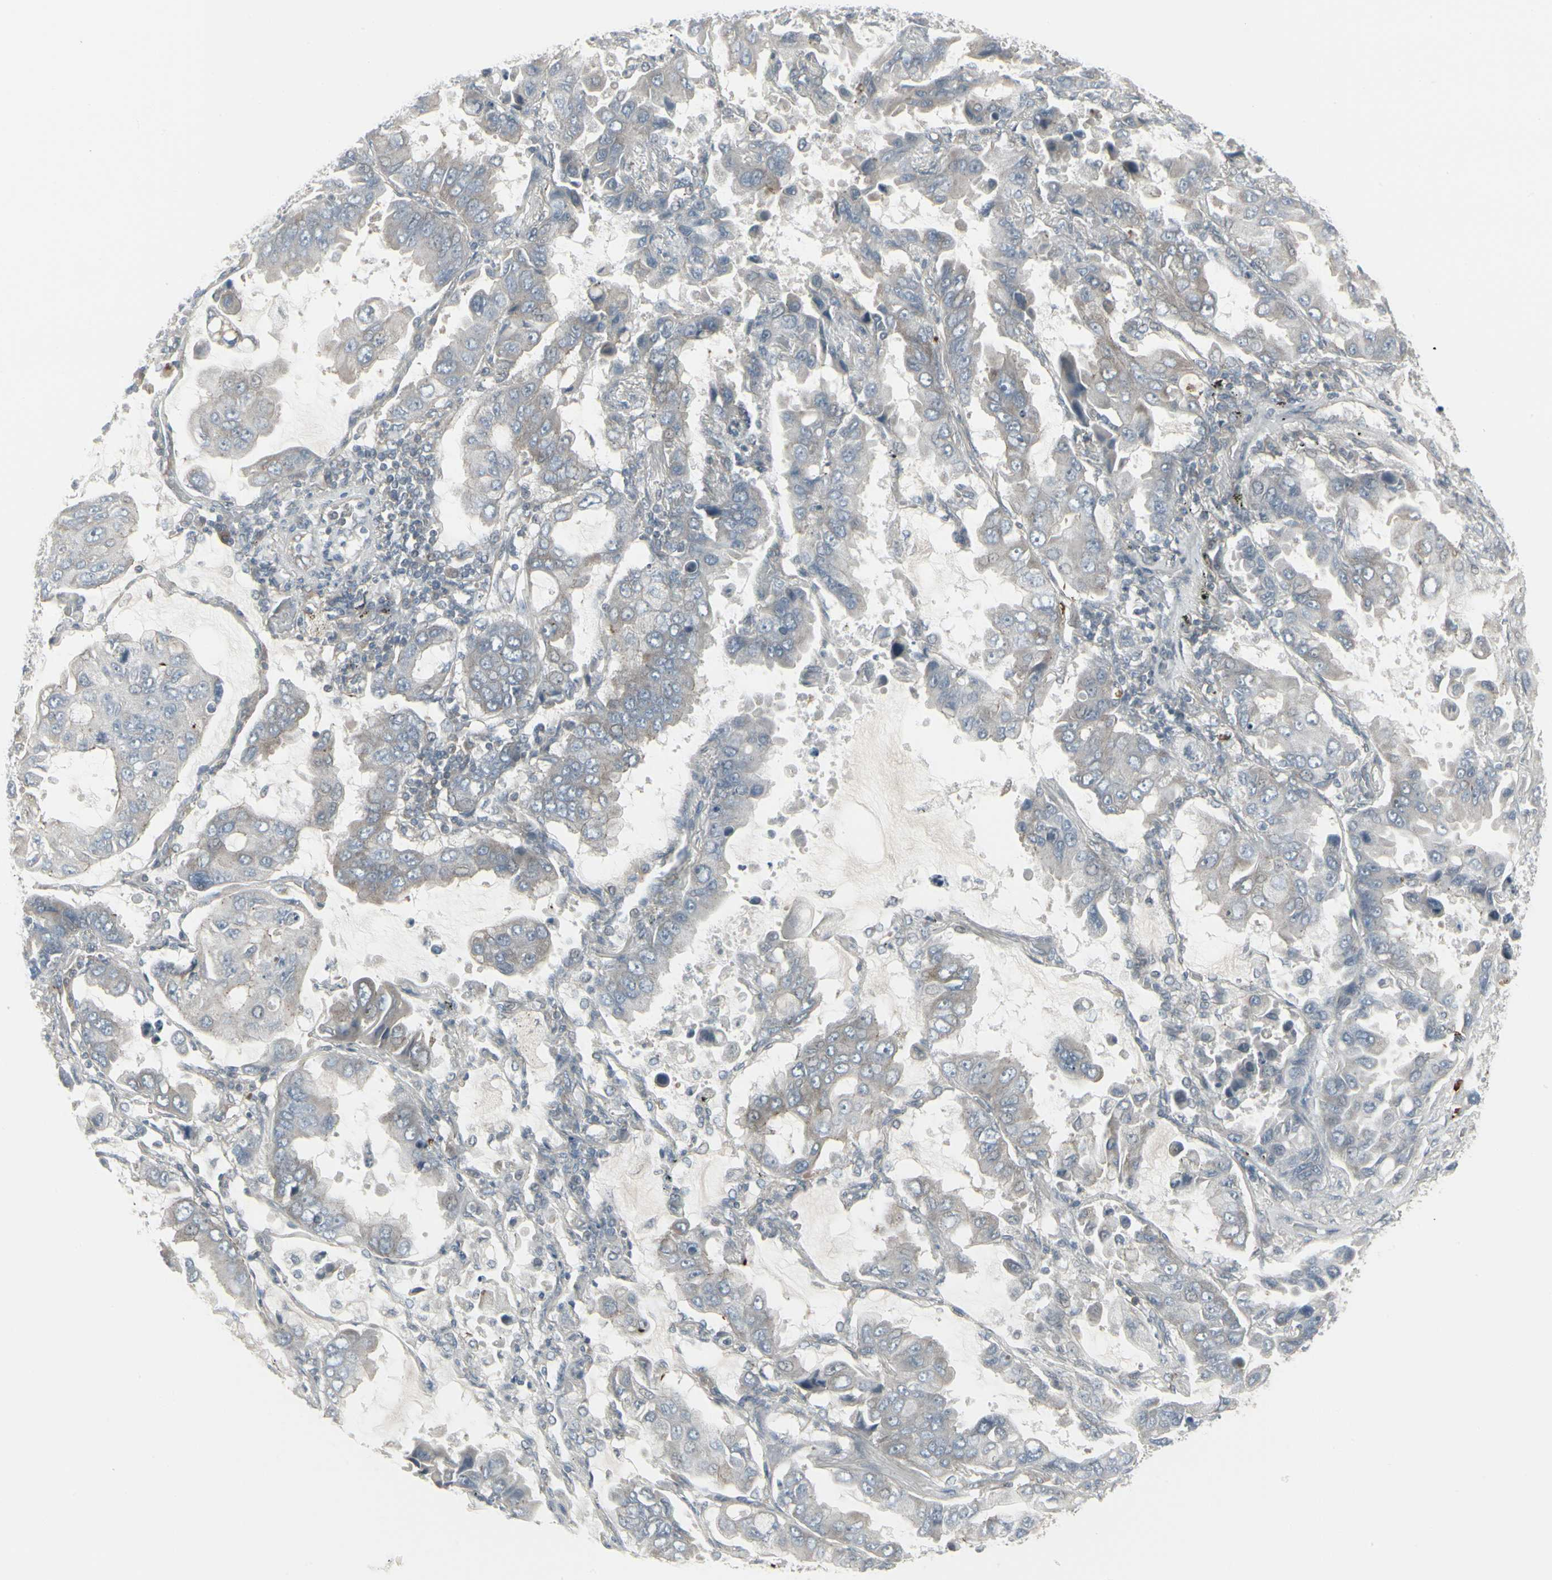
{"staining": {"intensity": "weak", "quantity": "25%-75%", "location": "cytoplasmic/membranous"}, "tissue": "lung cancer", "cell_type": "Tumor cells", "image_type": "cancer", "snomed": [{"axis": "morphology", "description": "Adenocarcinoma, NOS"}, {"axis": "topography", "description": "Lung"}], "caption": "Adenocarcinoma (lung) tissue demonstrates weak cytoplasmic/membranous expression in approximately 25%-75% of tumor cells, visualized by immunohistochemistry.", "gene": "EPS15", "patient": {"sex": "male", "age": 64}}